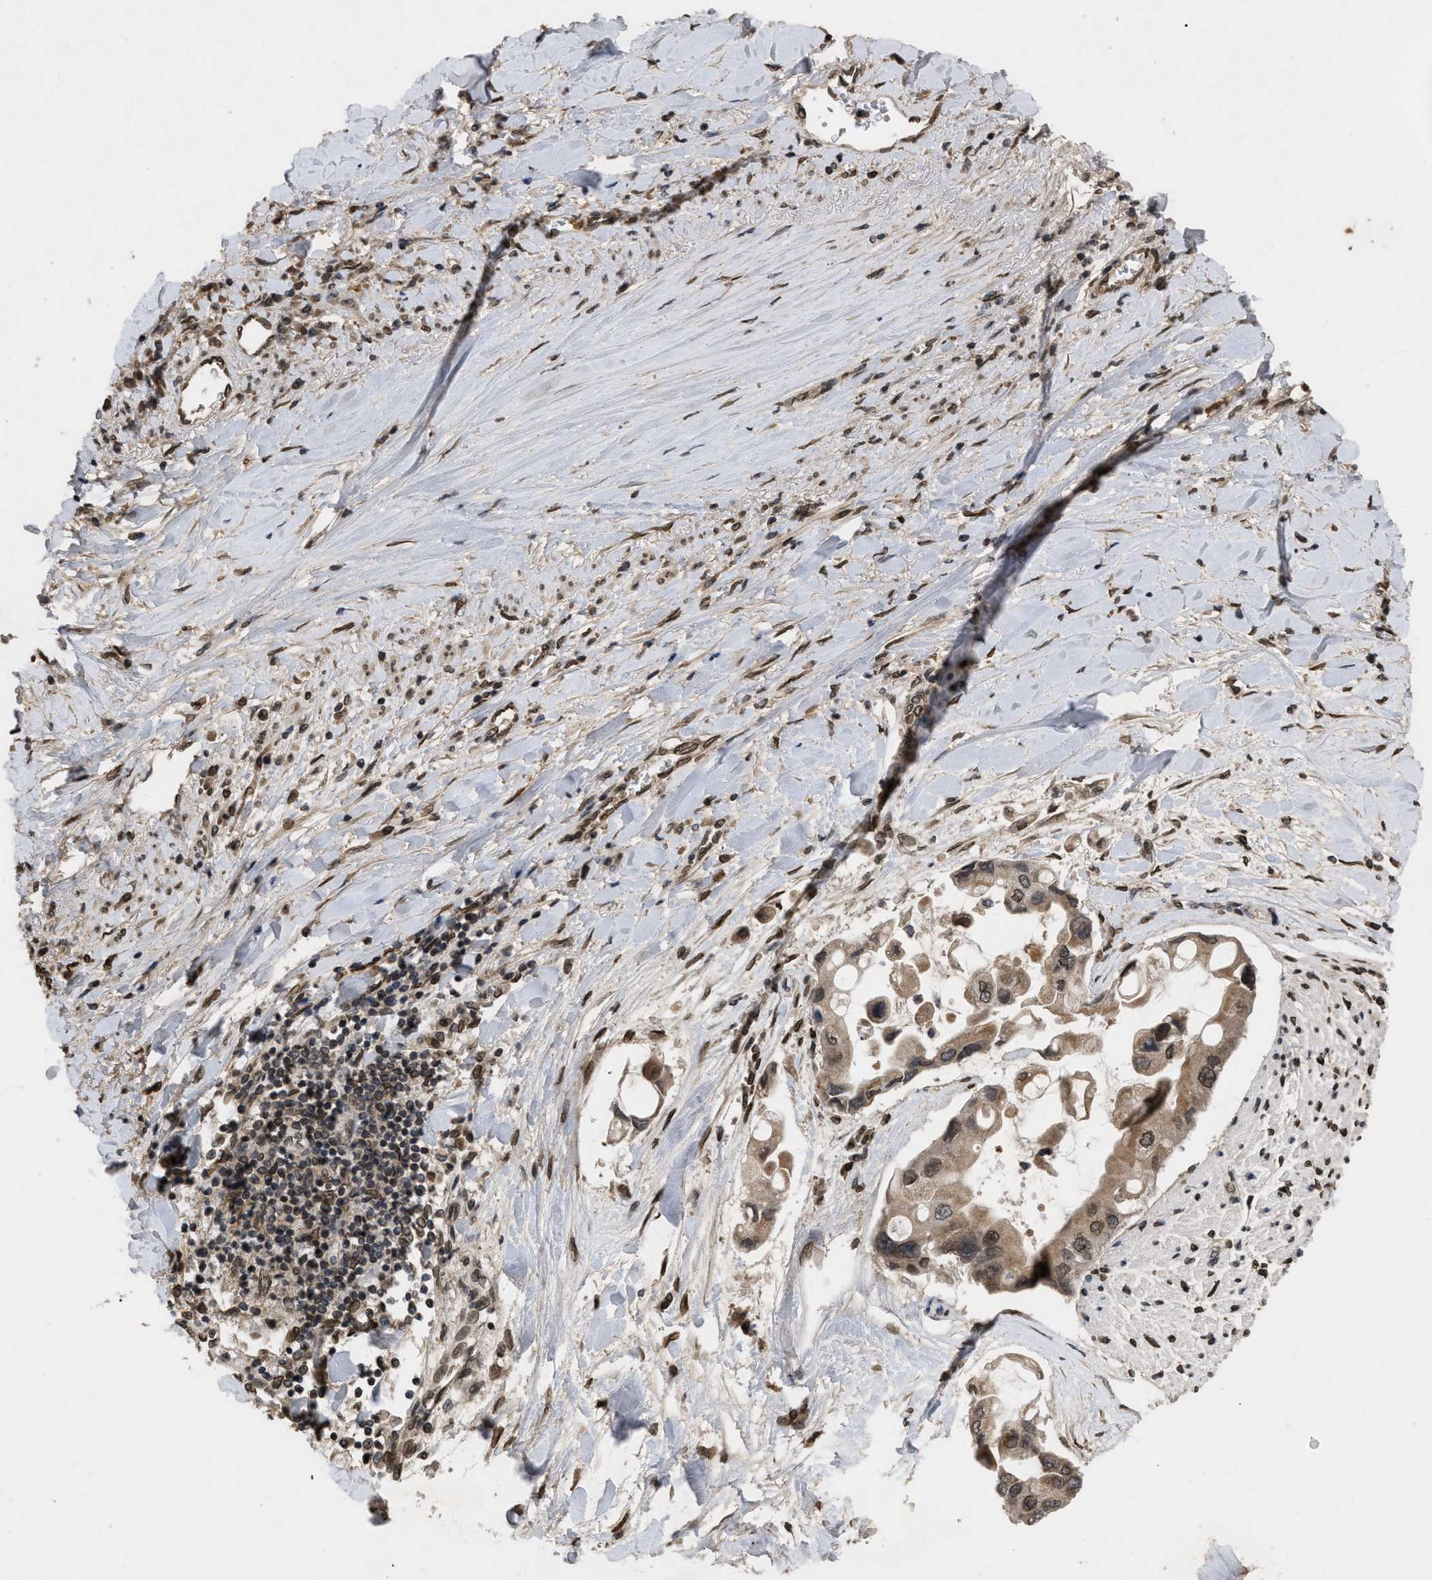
{"staining": {"intensity": "moderate", "quantity": ">75%", "location": "cytoplasmic/membranous,nuclear"}, "tissue": "liver cancer", "cell_type": "Tumor cells", "image_type": "cancer", "snomed": [{"axis": "morphology", "description": "Cholangiocarcinoma"}, {"axis": "topography", "description": "Liver"}], "caption": "DAB immunohistochemical staining of liver cancer displays moderate cytoplasmic/membranous and nuclear protein positivity in about >75% of tumor cells.", "gene": "CRY1", "patient": {"sex": "male", "age": 50}}